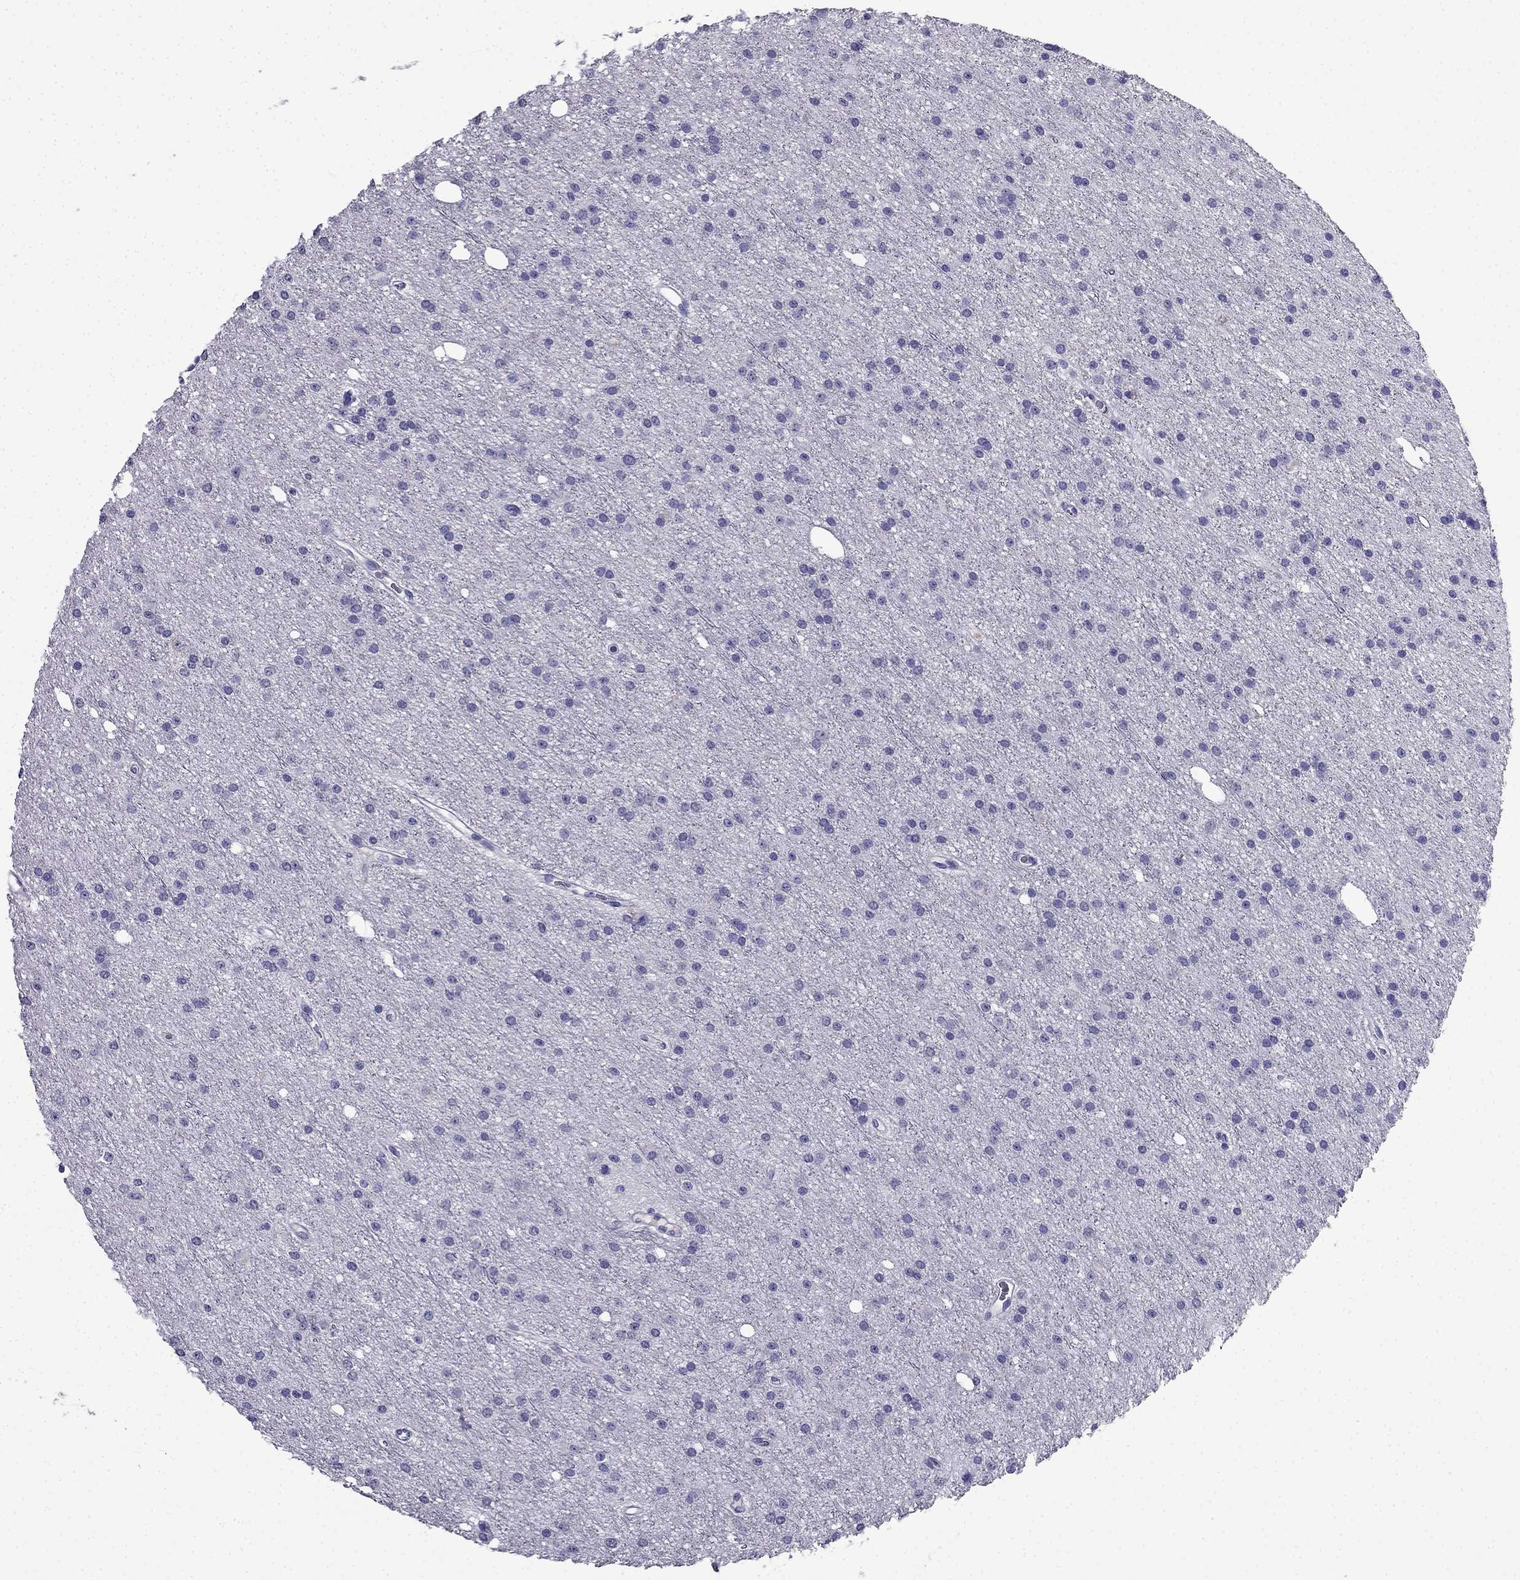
{"staining": {"intensity": "negative", "quantity": "none", "location": "none"}, "tissue": "glioma", "cell_type": "Tumor cells", "image_type": "cancer", "snomed": [{"axis": "morphology", "description": "Glioma, malignant, Low grade"}, {"axis": "topography", "description": "Brain"}], "caption": "This is an IHC micrograph of human low-grade glioma (malignant). There is no staining in tumor cells.", "gene": "CDHR4", "patient": {"sex": "male", "age": 27}}